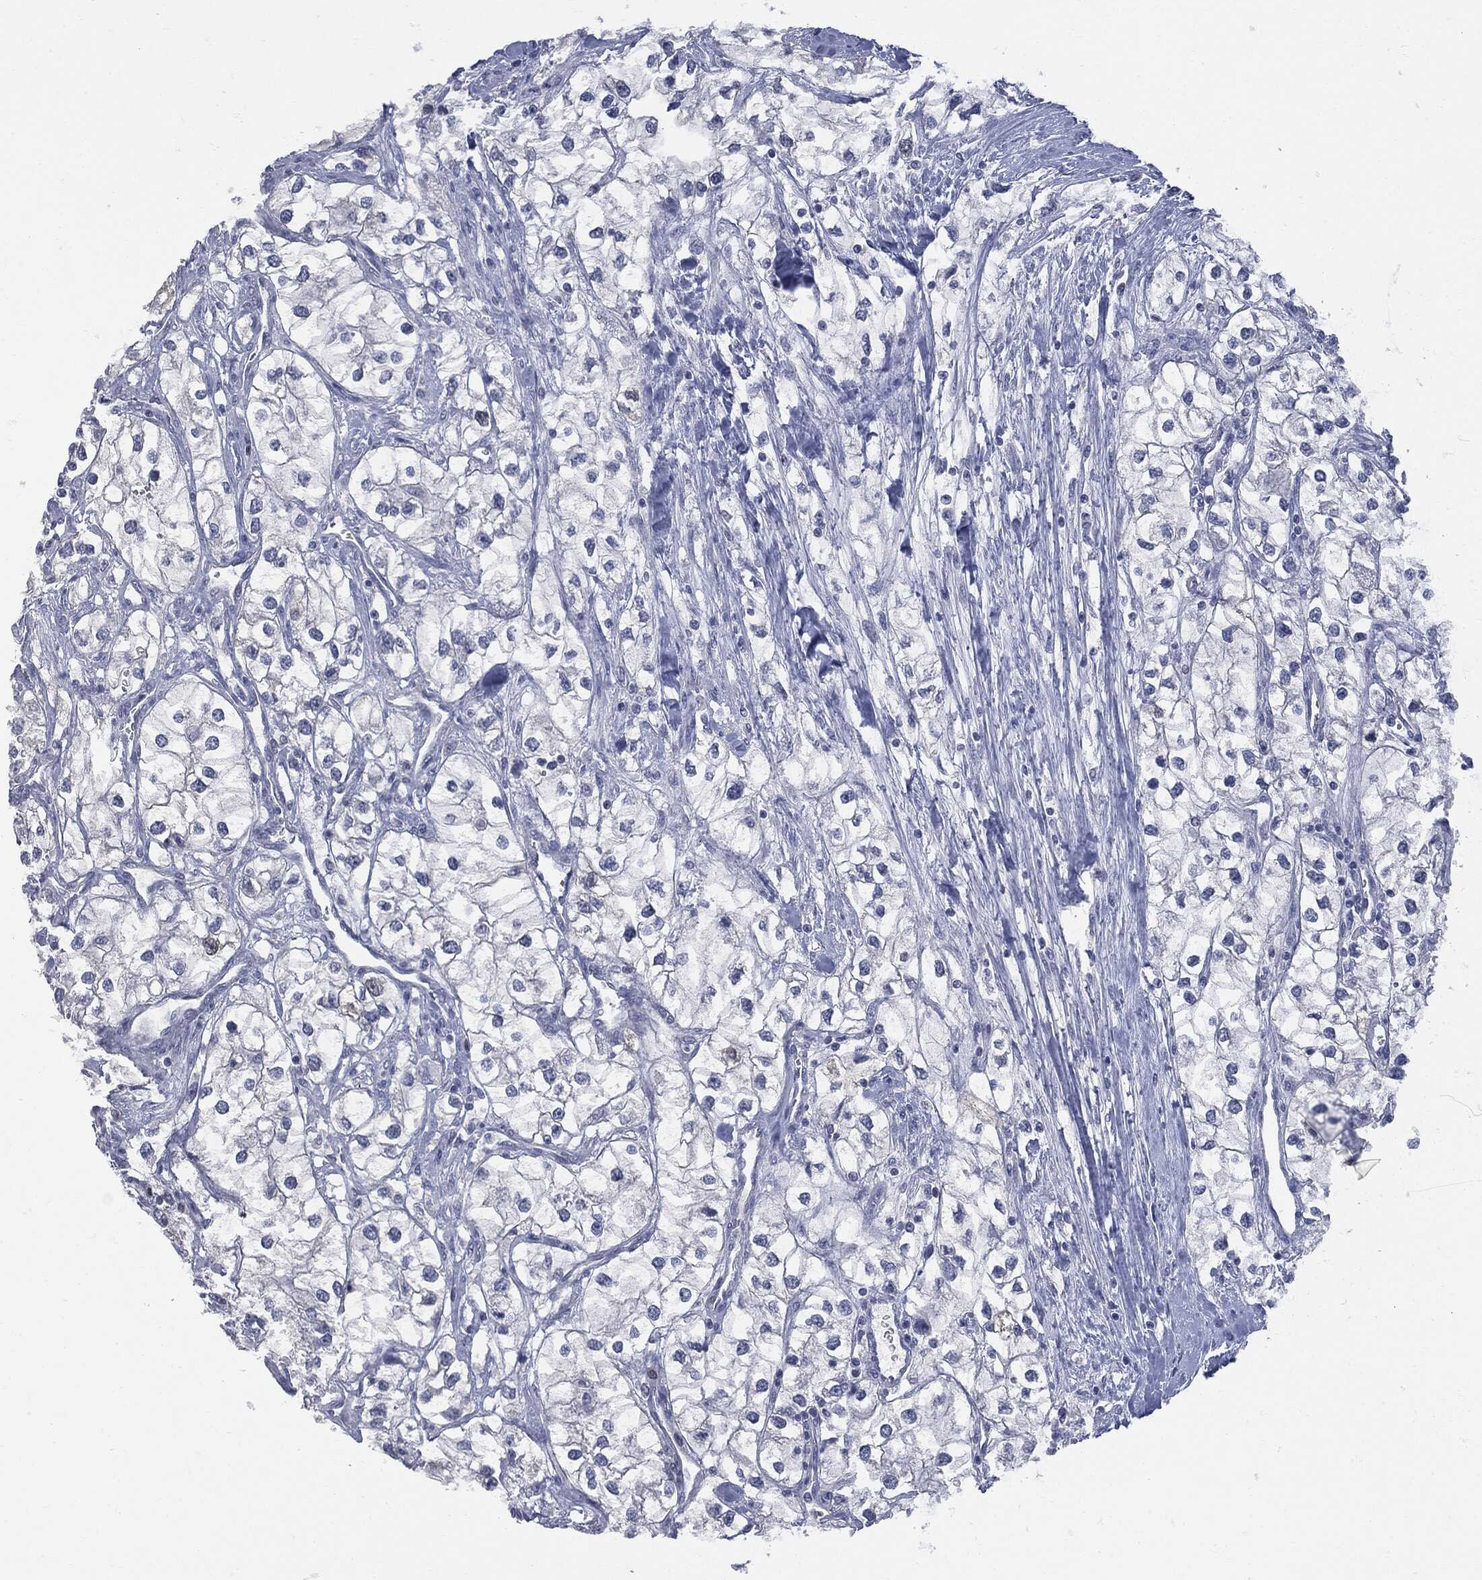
{"staining": {"intensity": "negative", "quantity": "none", "location": "none"}, "tissue": "renal cancer", "cell_type": "Tumor cells", "image_type": "cancer", "snomed": [{"axis": "morphology", "description": "Adenocarcinoma, NOS"}, {"axis": "topography", "description": "Kidney"}], "caption": "Renal cancer (adenocarcinoma) stained for a protein using immunohistochemistry (IHC) displays no positivity tumor cells.", "gene": "UBE2C", "patient": {"sex": "male", "age": 59}}